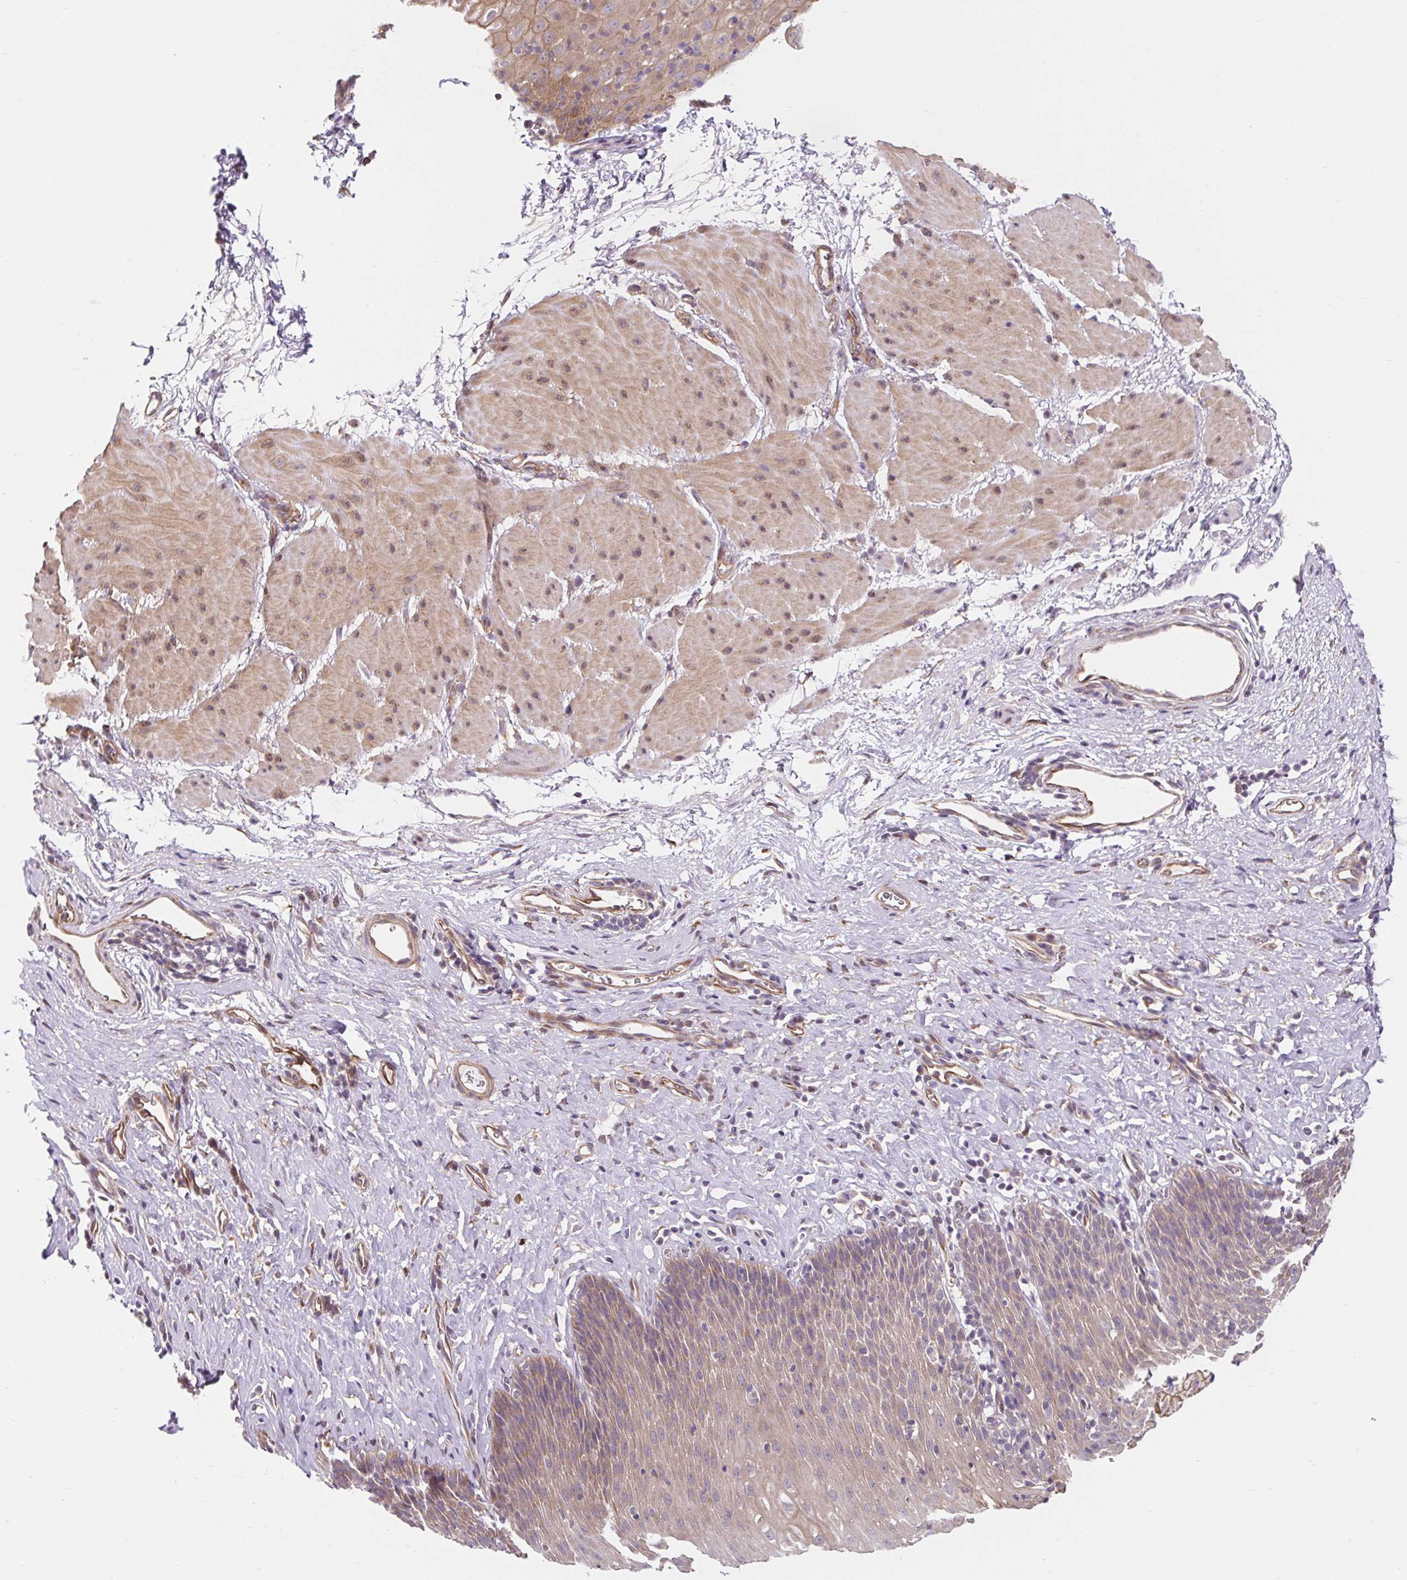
{"staining": {"intensity": "moderate", "quantity": "25%-75%", "location": "cytoplasmic/membranous"}, "tissue": "esophagus", "cell_type": "Squamous epithelial cells", "image_type": "normal", "snomed": [{"axis": "morphology", "description": "Normal tissue, NOS"}, {"axis": "topography", "description": "Esophagus"}], "caption": "This is a photomicrograph of IHC staining of normal esophagus, which shows moderate expression in the cytoplasmic/membranous of squamous epithelial cells.", "gene": "LYPD5", "patient": {"sex": "female", "age": 61}}